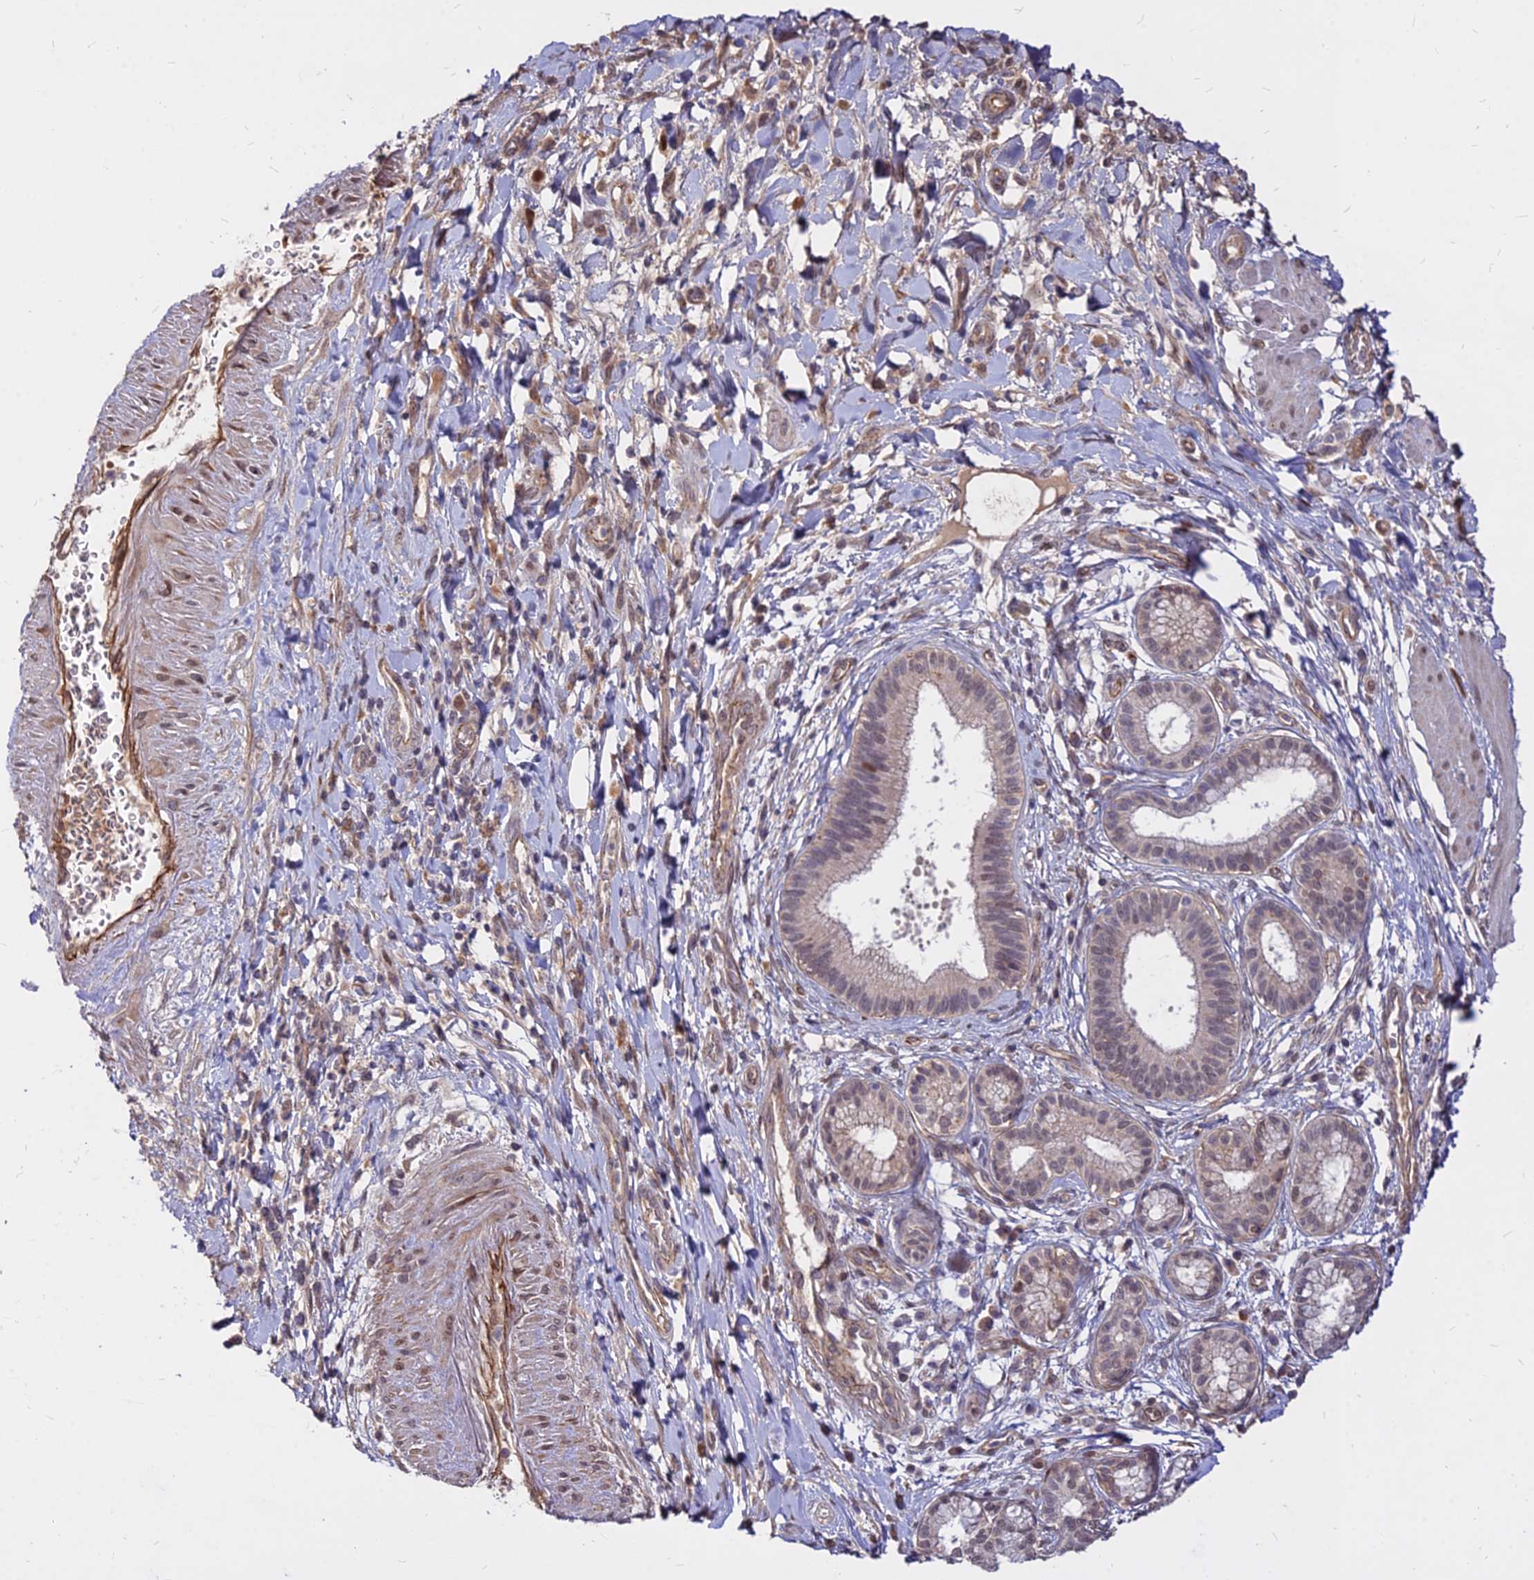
{"staining": {"intensity": "weak", "quantity": "25%-75%", "location": "cytoplasmic/membranous,nuclear"}, "tissue": "pancreatic cancer", "cell_type": "Tumor cells", "image_type": "cancer", "snomed": [{"axis": "morphology", "description": "Adenocarcinoma, NOS"}, {"axis": "topography", "description": "Pancreas"}], "caption": "Adenocarcinoma (pancreatic) stained with immunohistochemistry (IHC) exhibits weak cytoplasmic/membranous and nuclear staining in about 25%-75% of tumor cells. The staining was performed using DAB to visualize the protein expression in brown, while the nuclei were stained in blue with hematoxylin (Magnification: 20x).", "gene": "C11orf68", "patient": {"sex": "male", "age": 72}}